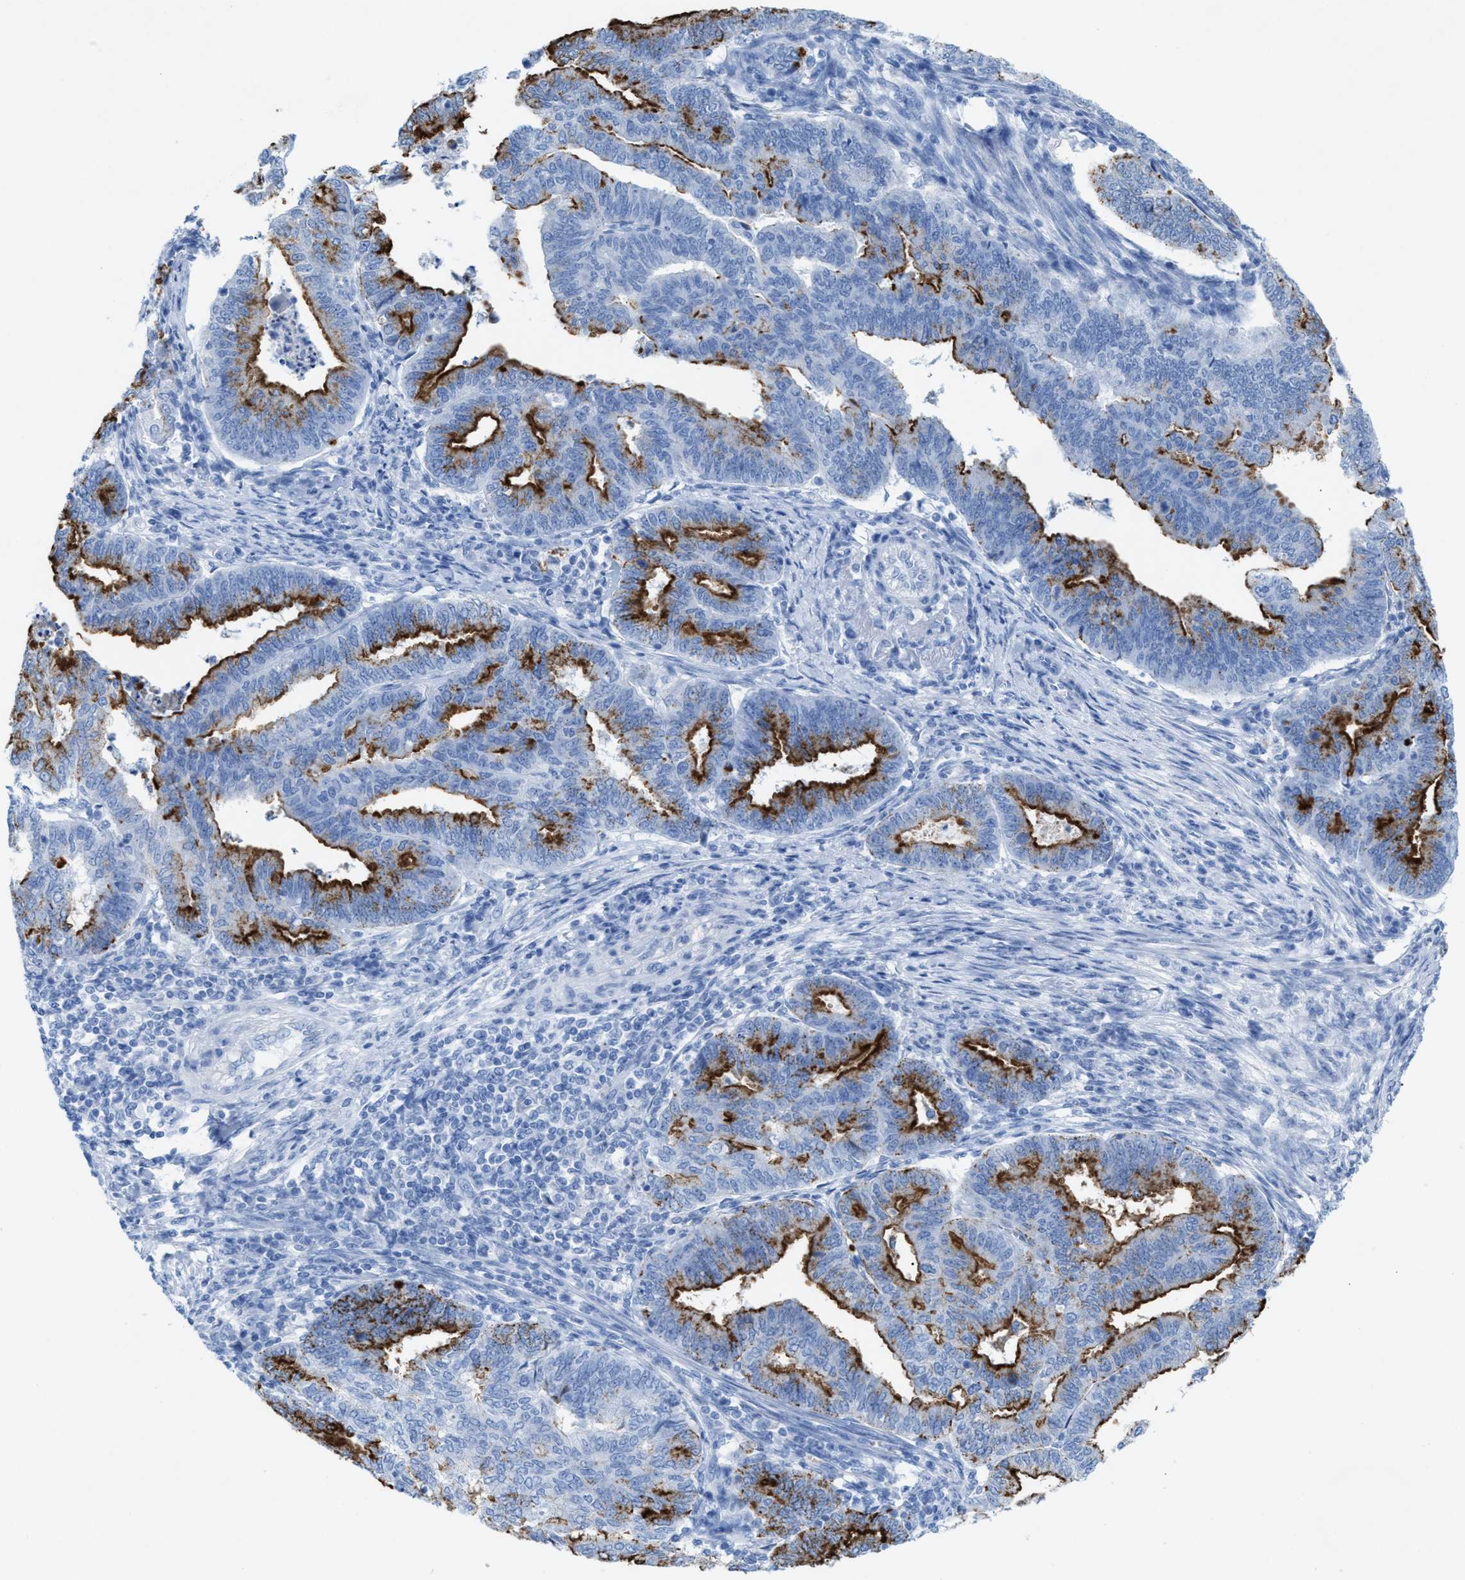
{"staining": {"intensity": "strong", "quantity": "<25%", "location": "cytoplasmic/membranous"}, "tissue": "endometrial cancer", "cell_type": "Tumor cells", "image_type": "cancer", "snomed": [{"axis": "morphology", "description": "Polyp, NOS"}, {"axis": "morphology", "description": "Adenocarcinoma, NOS"}, {"axis": "morphology", "description": "Adenoma, NOS"}, {"axis": "topography", "description": "Endometrium"}], "caption": "Endometrial cancer (adenocarcinoma) was stained to show a protein in brown. There is medium levels of strong cytoplasmic/membranous expression in about <25% of tumor cells. Immunohistochemistry stains the protein in brown and the nuclei are stained blue.", "gene": "ANKFN1", "patient": {"sex": "female", "age": 79}}